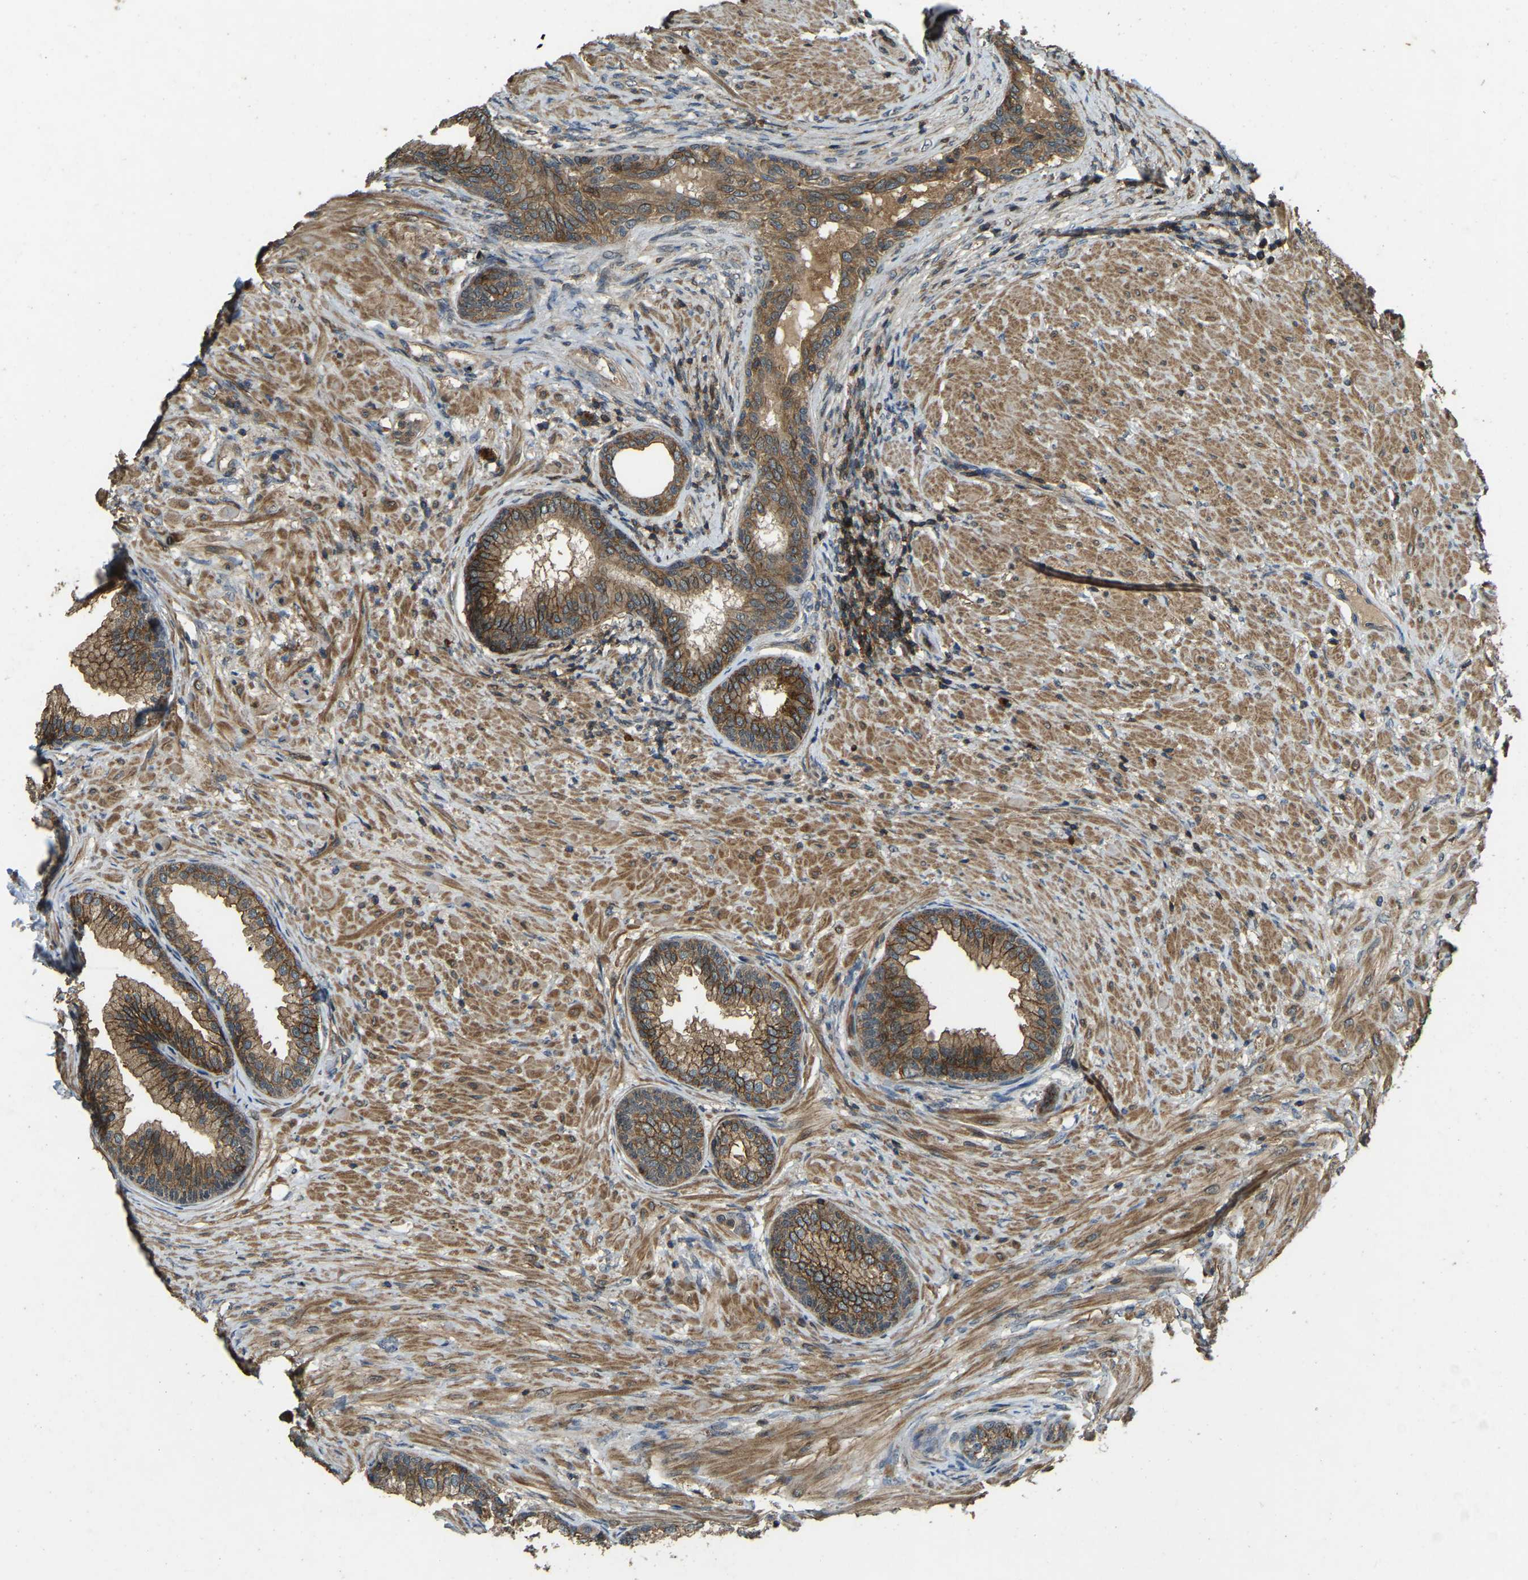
{"staining": {"intensity": "moderate", "quantity": ">75%", "location": "cytoplasmic/membranous"}, "tissue": "prostate", "cell_type": "Glandular cells", "image_type": "normal", "snomed": [{"axis": "morphology", "description": "Normal tissue, NOS"}, {"axis": "topography", "description": "Prostate"}], "caption": "Immunohistochemistry (IHC) image of benign prostate: human prostate stained using immunohistochemistry exhibits medium levels of moderate protein expression localized specifically in the cytoplasmic/membranous of glandular cells, appearing as a cytoplasmic/membranous brown color.", "gene": "ATP8B1", "patient": {"sex": "male", "age": 76}}